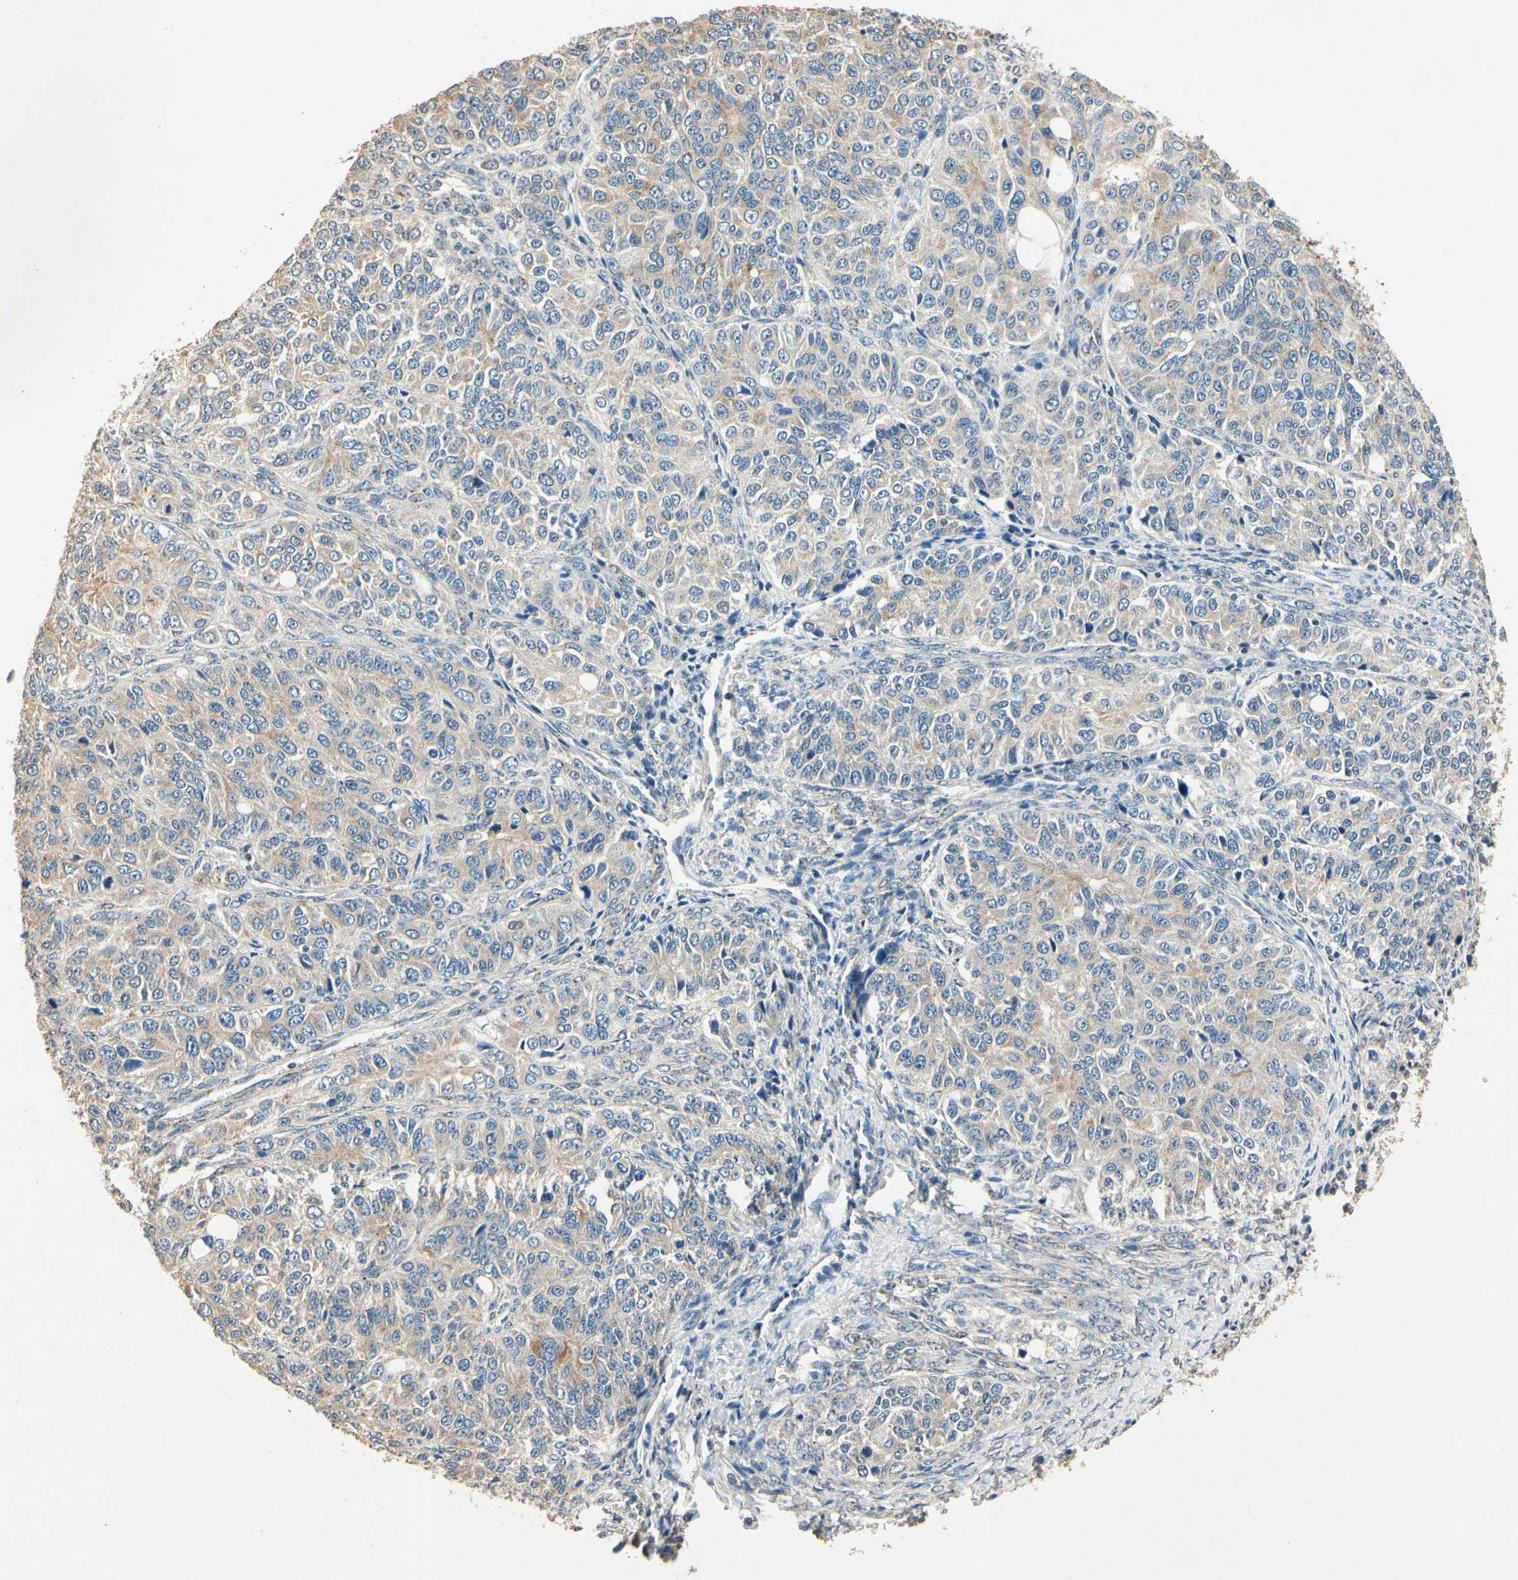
{"staining": {"intensity": "weak", "quantity": ">75%", "location": "cytoplasmic/membranous"}, "tissue": "ovarian cancer", "cell_type": "Tumor cells", "image_type": "cancer", "snomed": [{"axis": "morphology", "description": "Carcinoma, endometroid"}, {"axis": "topography", "description": "Ovary"}], "caption": "This photomicrograph exhibits immunohistochemistry staining of human ovarian cancer (endometroid carcinoma), with low weak cytoplasmic/membranous staining in approximately >75% of tumor cells.", "gene": "AKAP9", "patient": {"sex": "female", "age": 51}}